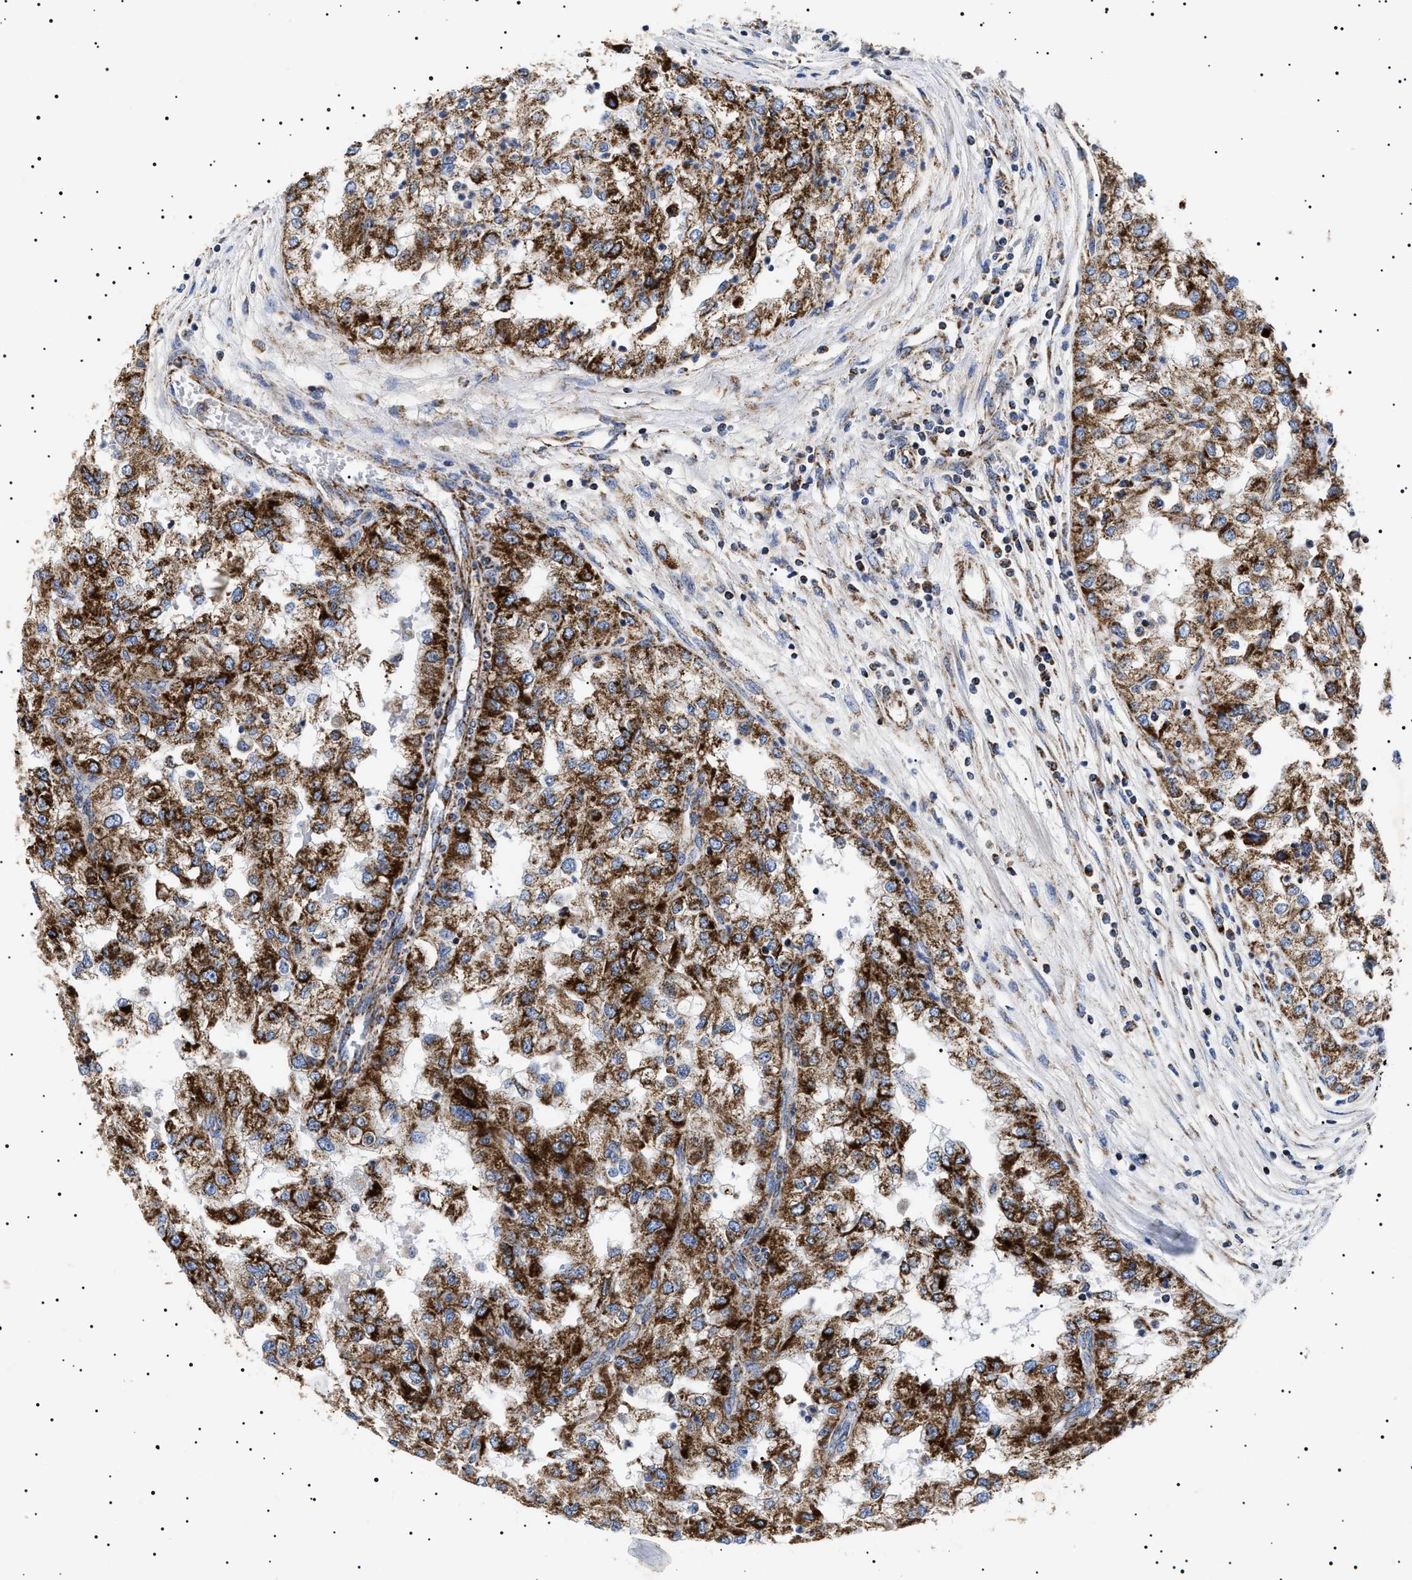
{"staining": {"intensity": "strong", "quantity": ">75%", "location": "cytoplasmic/membranous"}, "tissue": "renal cancer", "cell_type": "Tumor cells", "image_type": "cancer", "snomed": [{"axis": "morphology", "description": "Adenocarcinoma, NOS"}, {"axis": "topography", "description": "Kidney"}], "caption": "Renal adenocarcinoma stained for a protein (brown) reveals strong cytoplasmic/membranous positive staining in about >75% of tumor cells.", "gene": "CHRDL2", "patient": {"sex": "female", "age": 54}}